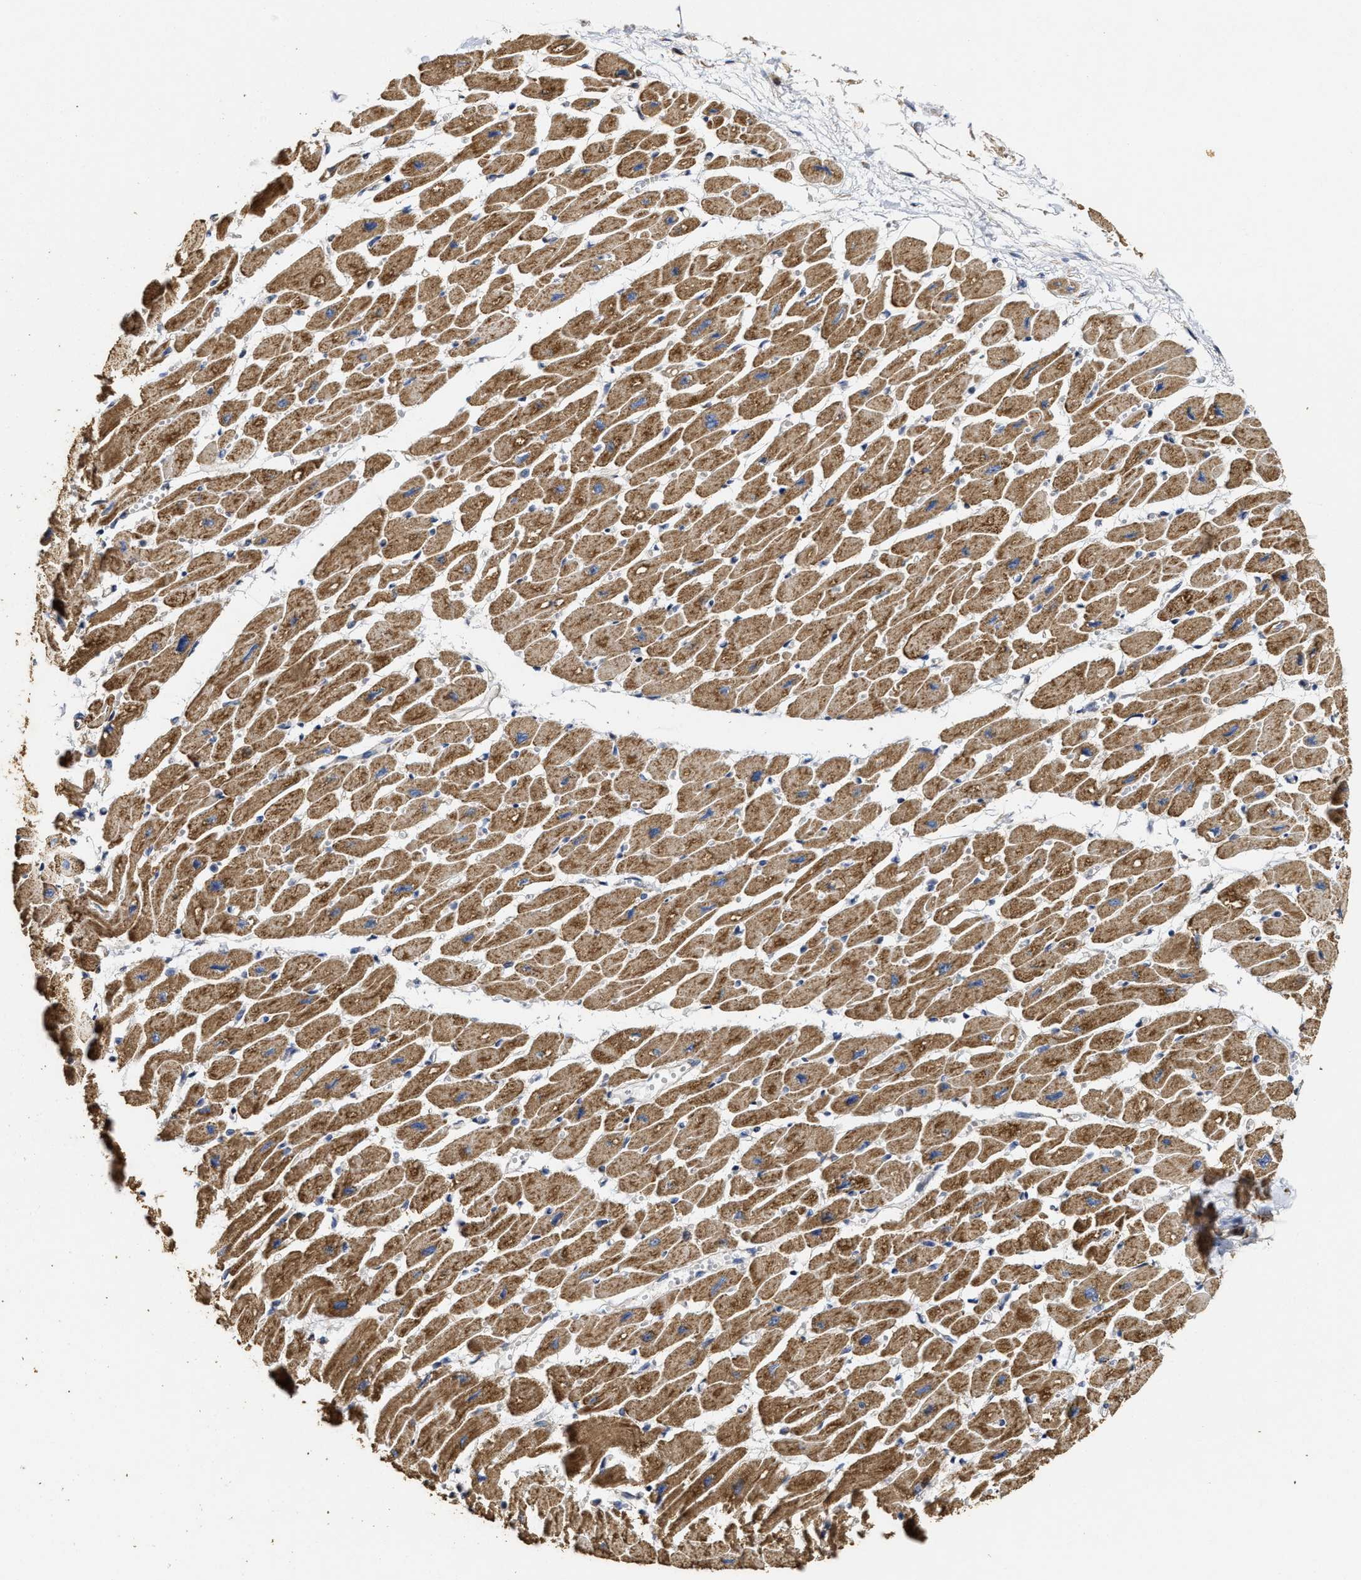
{"staining": {"intensity": "moderate", "quantity": ">75%", "location": "cytoplasmic/membranous"}, "tissue": "heart muscle", "cell_type": "Cardiomyocytes", "image_type": "normal", "snomed": [{"axis": "morphology", "description": "Normal tissue, NOS"}, {"axis": "topography", "description": "Heart"}], "caption": "IHC histopathology image of unremarkable human heart muscle stained for a protein (brown), which reveals medium levels of moderate cytoplasmic/membranous staining in approximately >75% of cardiomyocytes.", "gene": "NAV1", "patient": {"sex": "female", "age": 54}}